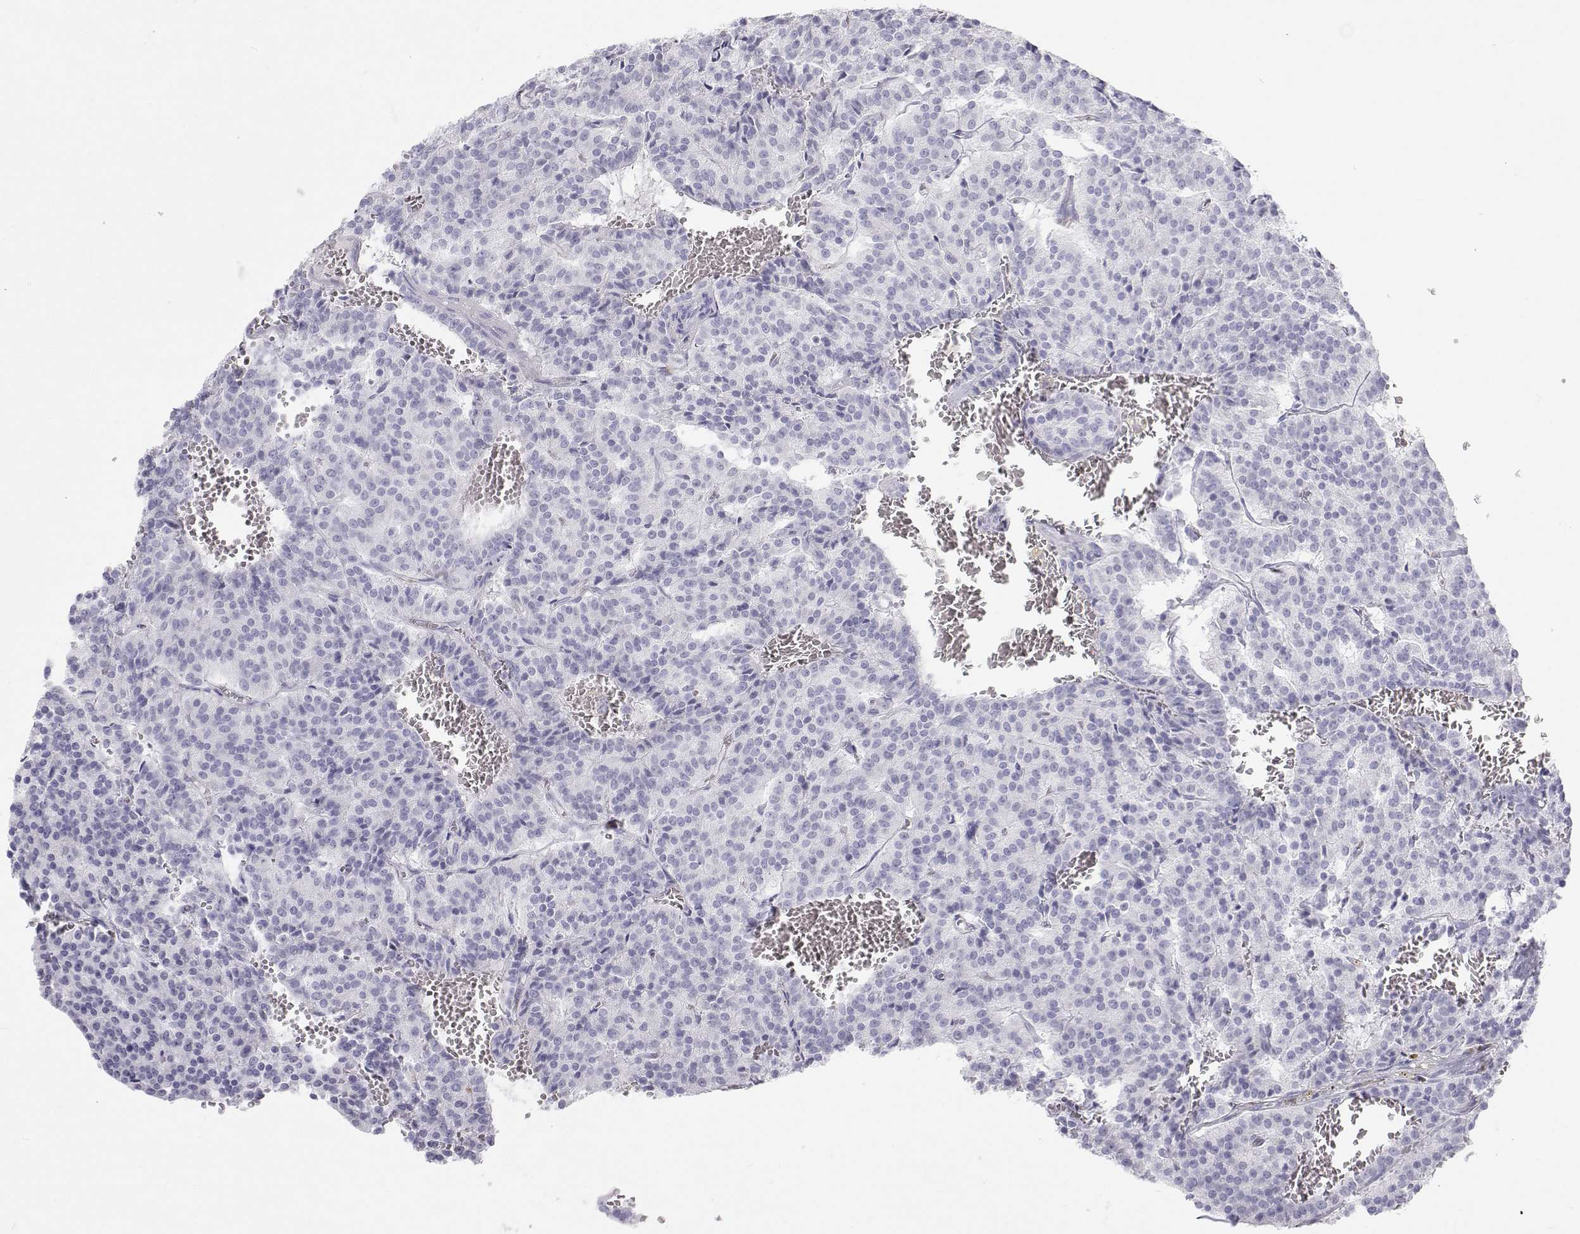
{"staining": {"intensity": "negative", "quantity": "none", "location": "none"}, "tissue": "carcinoid", "cell_type": "Tumor cells", "image_type": "cancer", "snomed": [{"axis": "morphology", "description": "Carcinoid, malignant, NOS"}, {"axis": "topography", "description": "Lung"}], "caption": "Protein analysis of carcinoid (malignant) exhibits no significant expression in tumor cells.", "gene": "SFTPB", "patient": {"sex": "male", "age": 70}}